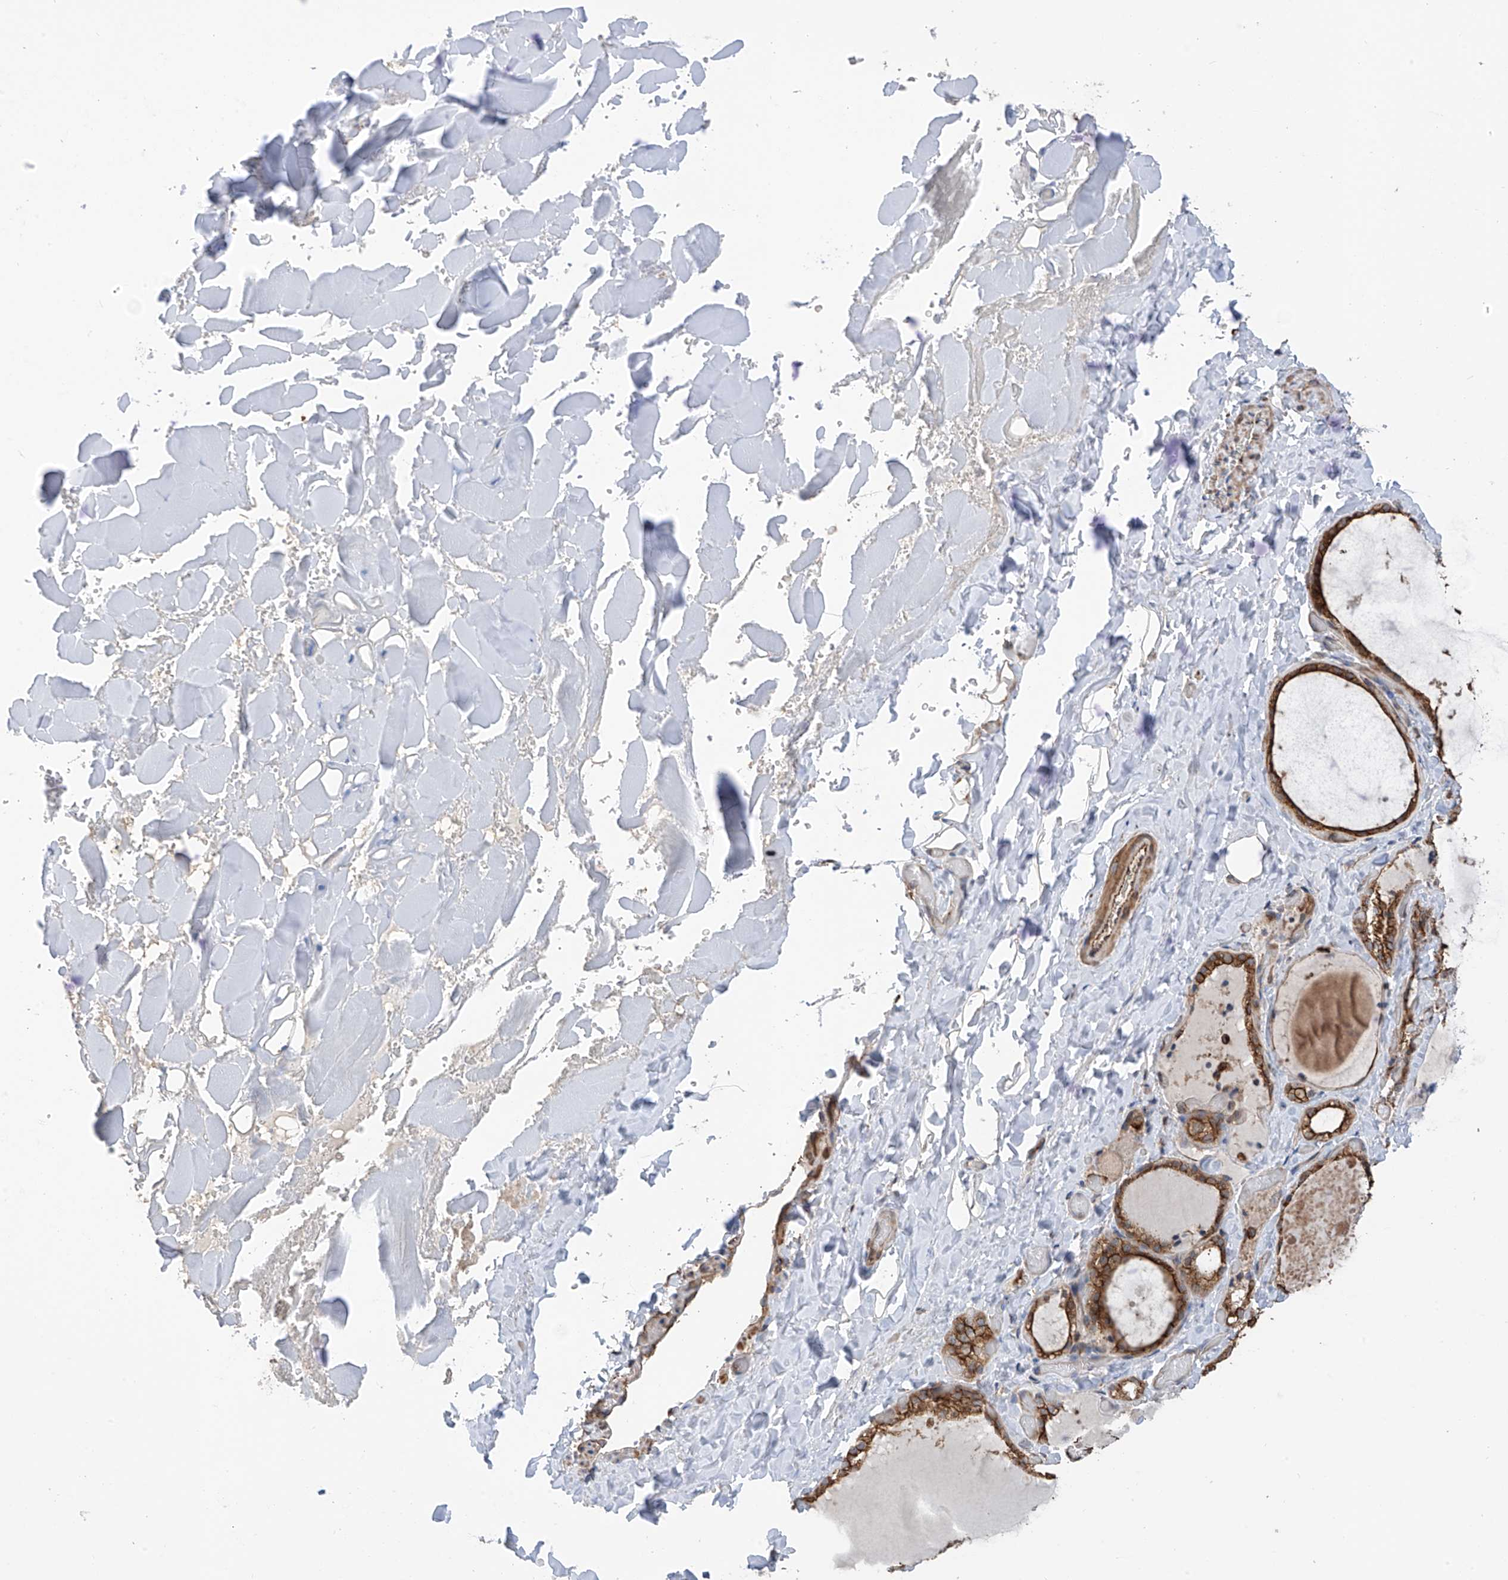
{"staining": {"intensity": "moderate", "quantity": ">75%", "location": "cytoplasmic/membranous"}, "tissue": "thyroid gland", "cell_type": "Glandular cells", "image_type": "normal", "snomed": [{"axis": "morphology", "description": "Normal tissue, NOS"}, {"axis": "topography", "description": "Thyroid gland"}], "caption": "Immunohistochemistry (IHC) of unremarkable thyroid gland exhibits medium levels of moderate cytoplasmic/membranous expression in approximately >75% of glandular cells. Using DAB (3,3'-diaminobenzidine) (brown) and hematoxylin (blue) stains, captured at high magnification using brightfield microscopy.", "gene": "RPAIN", "patient": {"sex": "female", "age": 44}}